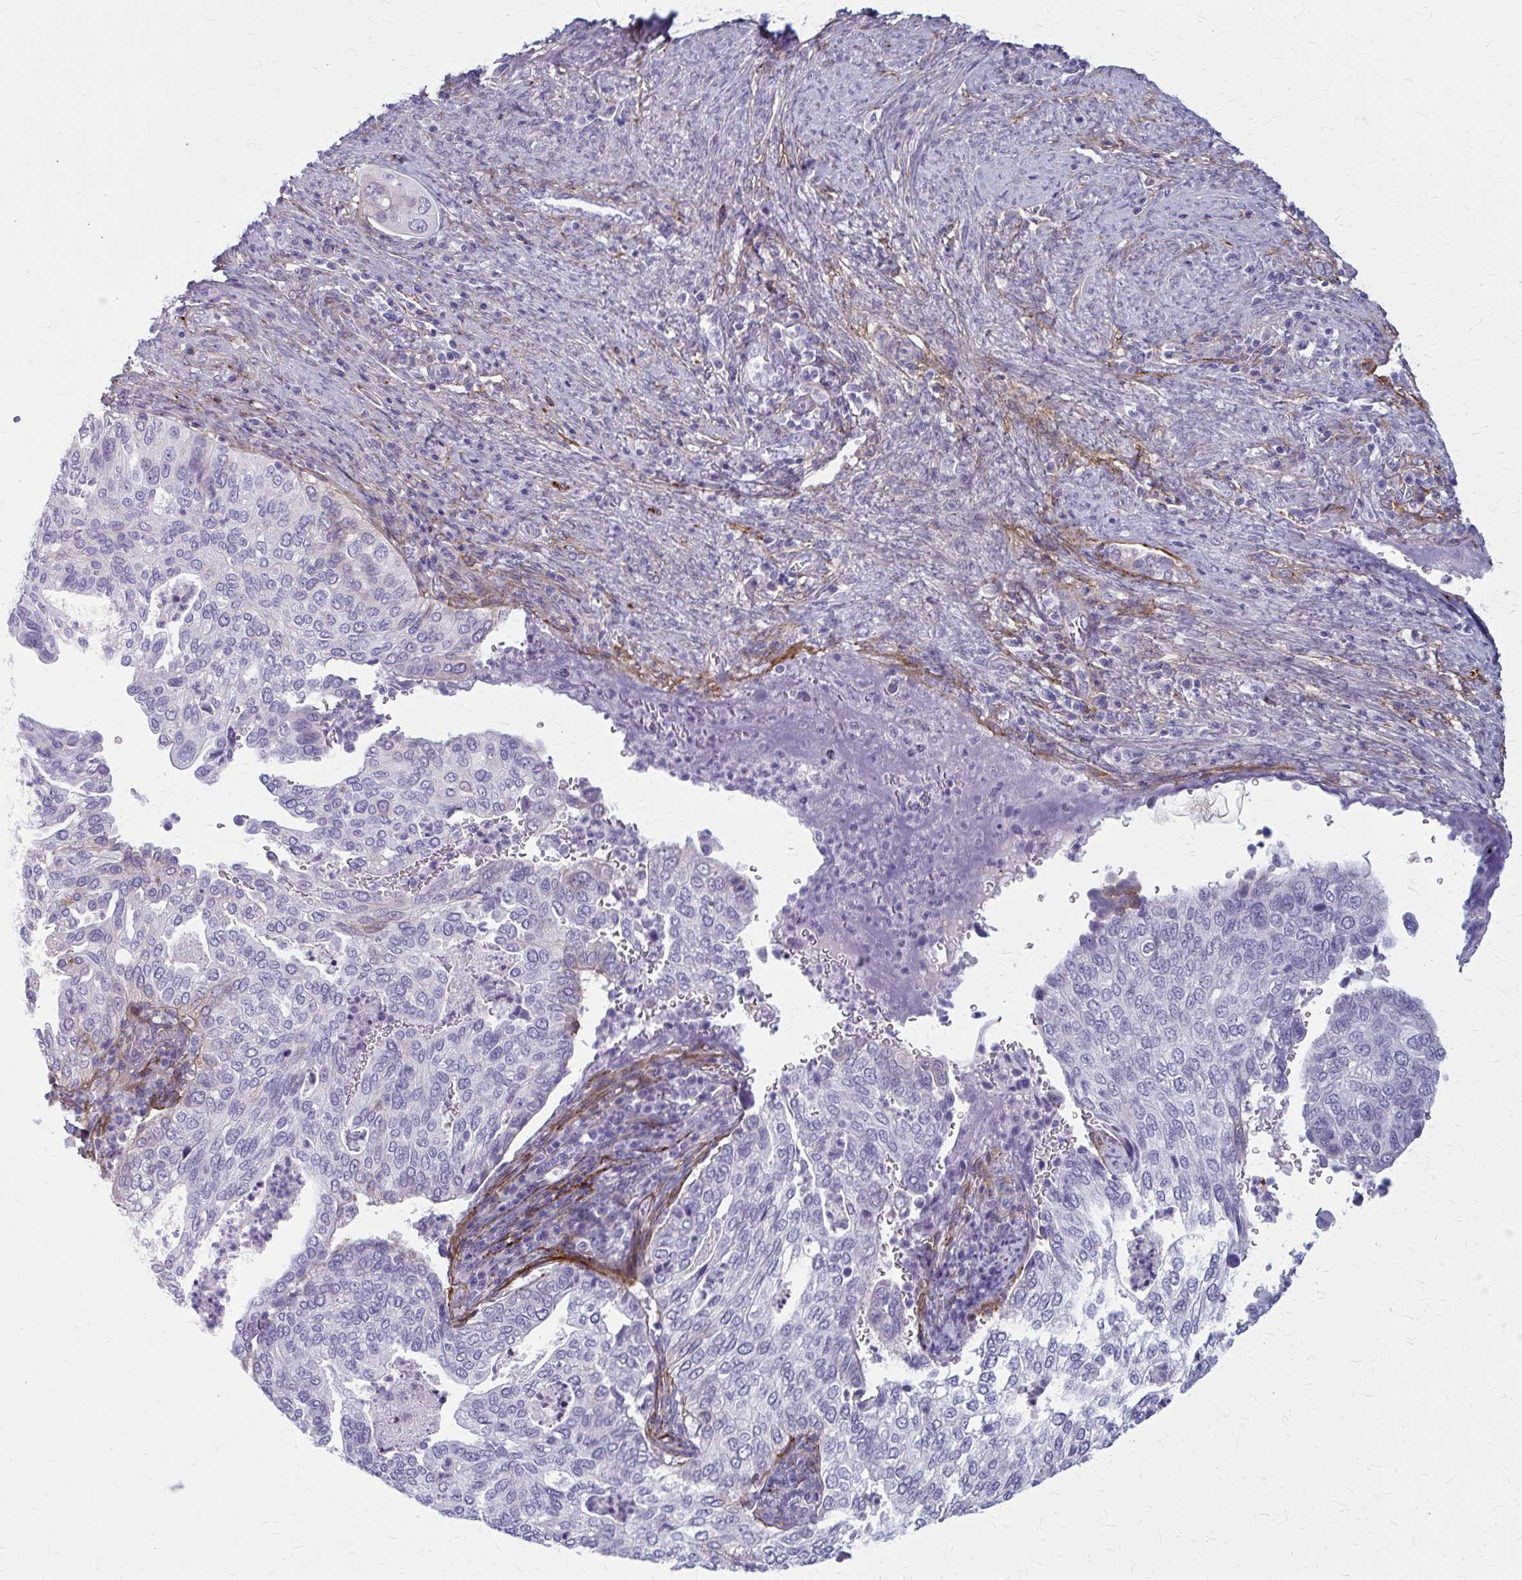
{"staining": {"intensity": "negative", "quantity": "none", "location": "none"}, "tissue": "cervical cancer", "cell_type": "Tumor cells", "image_type": "cancer", "snomed": [{"axis": "morphology", "description": "Squamous cell carcinoma, NOS"}, {"axis": "topography", "description": "Cervix"}], "caption": "This is a photomicrograph of immunohistochemistry staining of squamous cell carcinoma (cervical), which shows no positivity in tumor cells.", "gene": "AKAP12", "patient": {"sex": "female", "age": 38}}